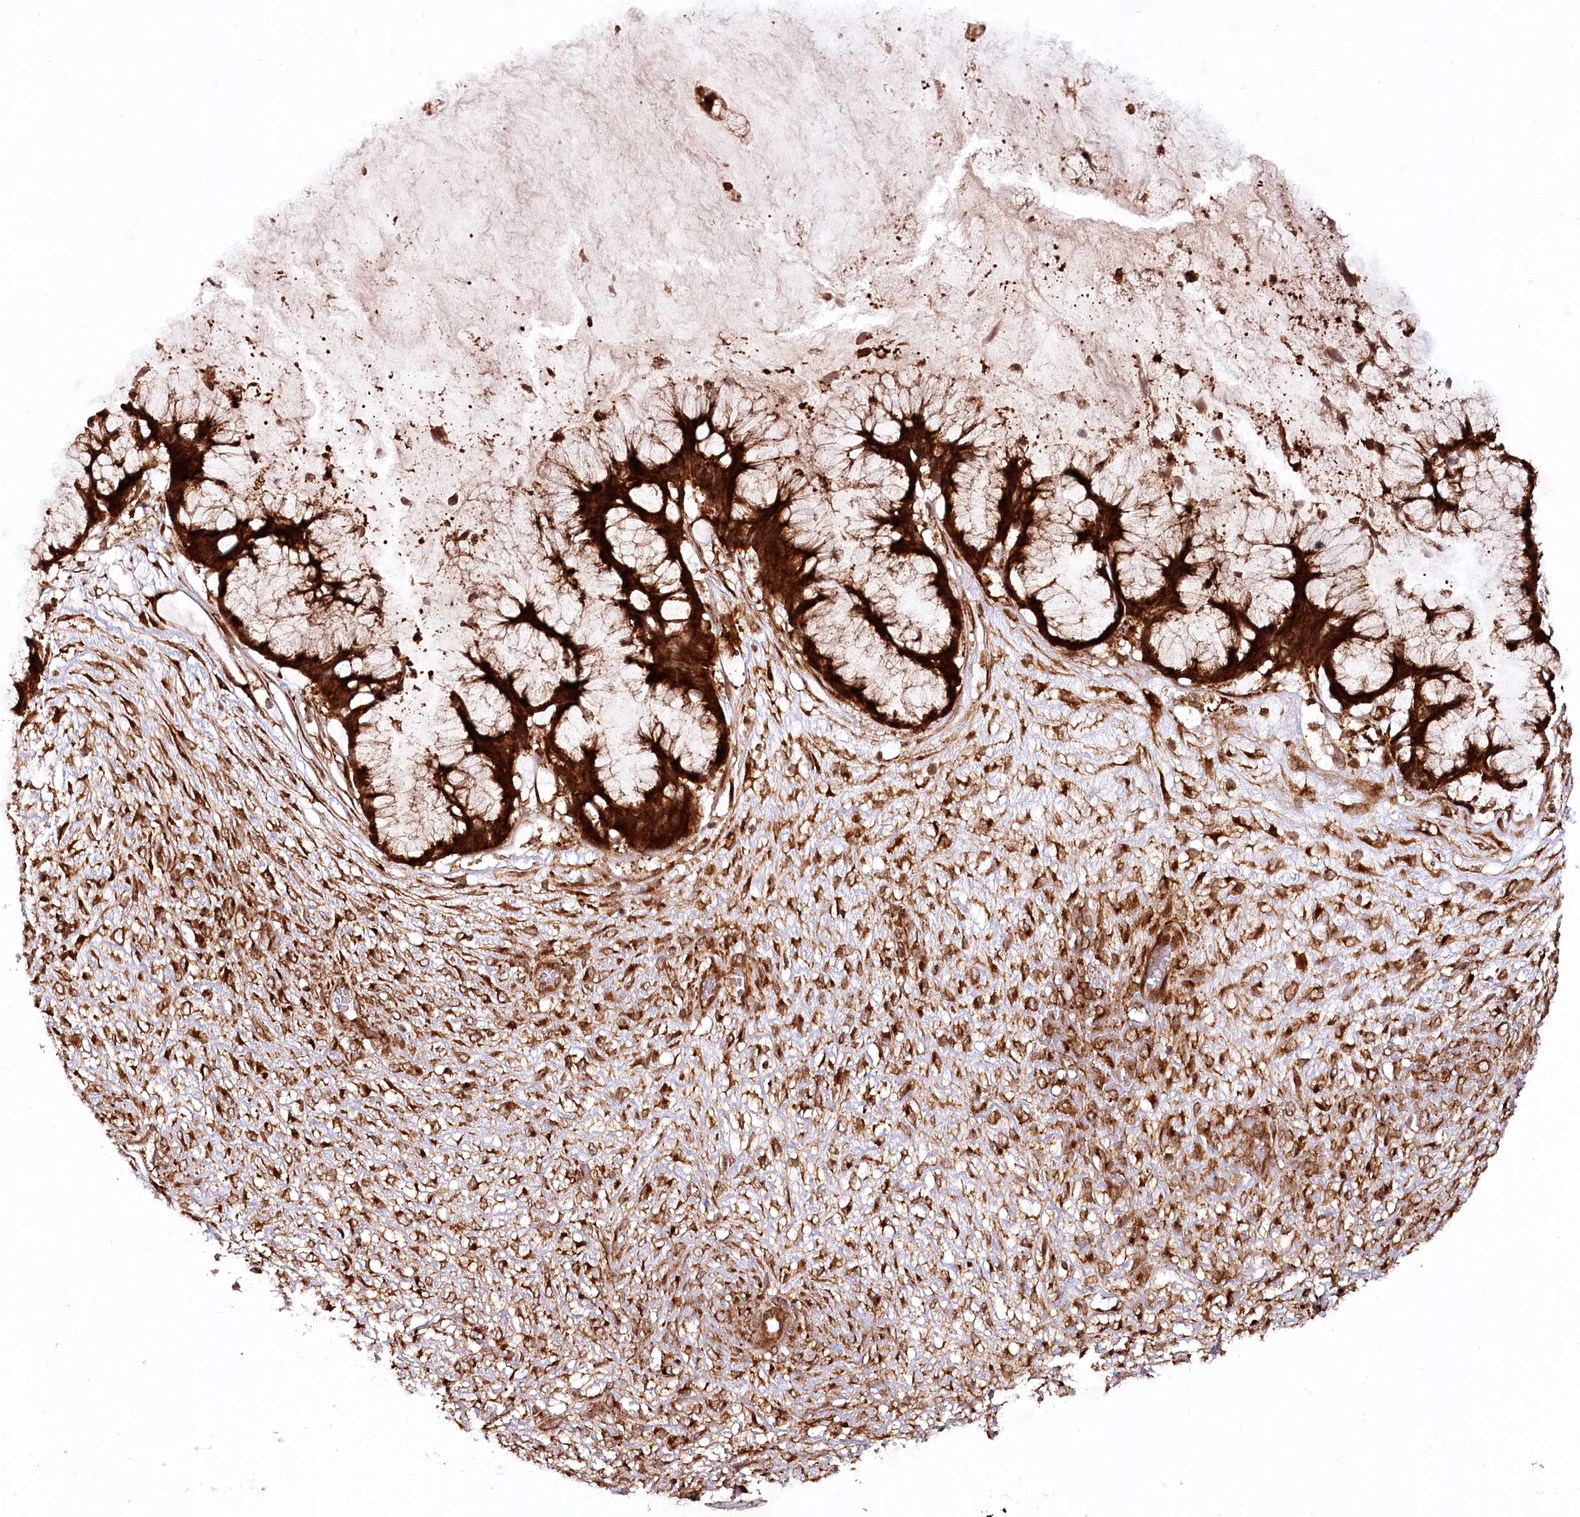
{"staining": {"intensity": "strong", "quantity": ">75%", "location": "cytoplasmic/membranous"}, "tissue": "ovarian cancer", "cell_type": "Tumor cells", "image_type": "cancer", "snomed": [{"axis": "morphology", "description": "Cystadenocarcinoma, mucinous, NOS"}, {"axis": "topography", "description": "Ovary"}], "caption": "The image demonstrates a brown stain indicating the presence of a protein in the cytoplasmic/membranous of tumor cells in ovarian cancer (mucinous cystadenocarcinoma).", "gene": "COPG1", "patient": {"sex": "female", "age": 42}}